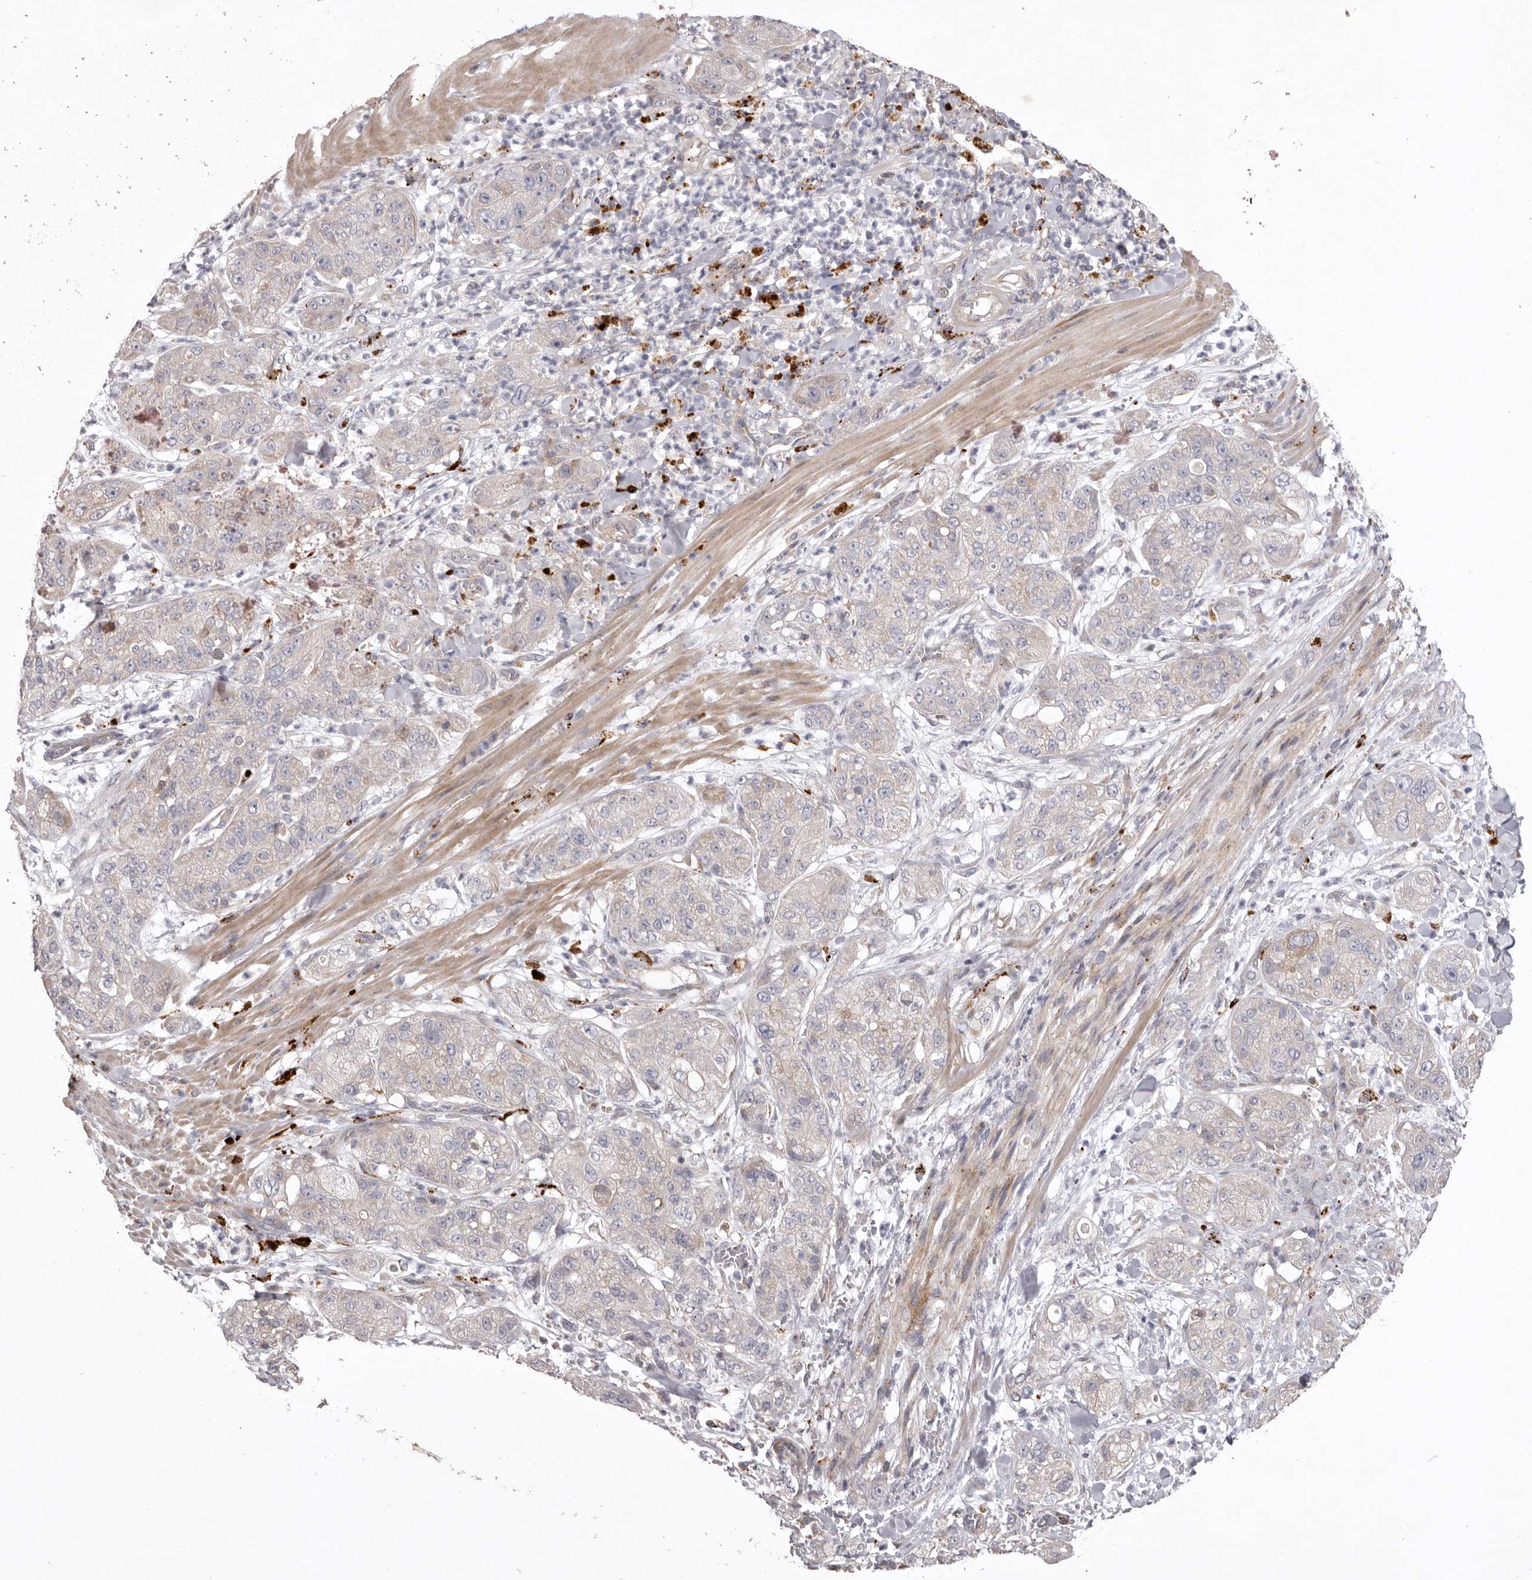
{"staining": {"intensity": "negative", "quantity": "none", "location": "none"}, "tissue": "pancreatic cancer", "cell_type": "Tumor cells", "image_type": "cancer", "snomed": [{"axis": "morphology", "description": "Adenocarcinoma, NOS"}, {"axis": "topography", "description": "Pancreas"}], "caption": "Human pancreatic adenocarcinoma stained for a protein using IHC demonstrates no expression in tumor cells.", "gene": "WDR47", "patient": {"sex": "female", "age": 78}}